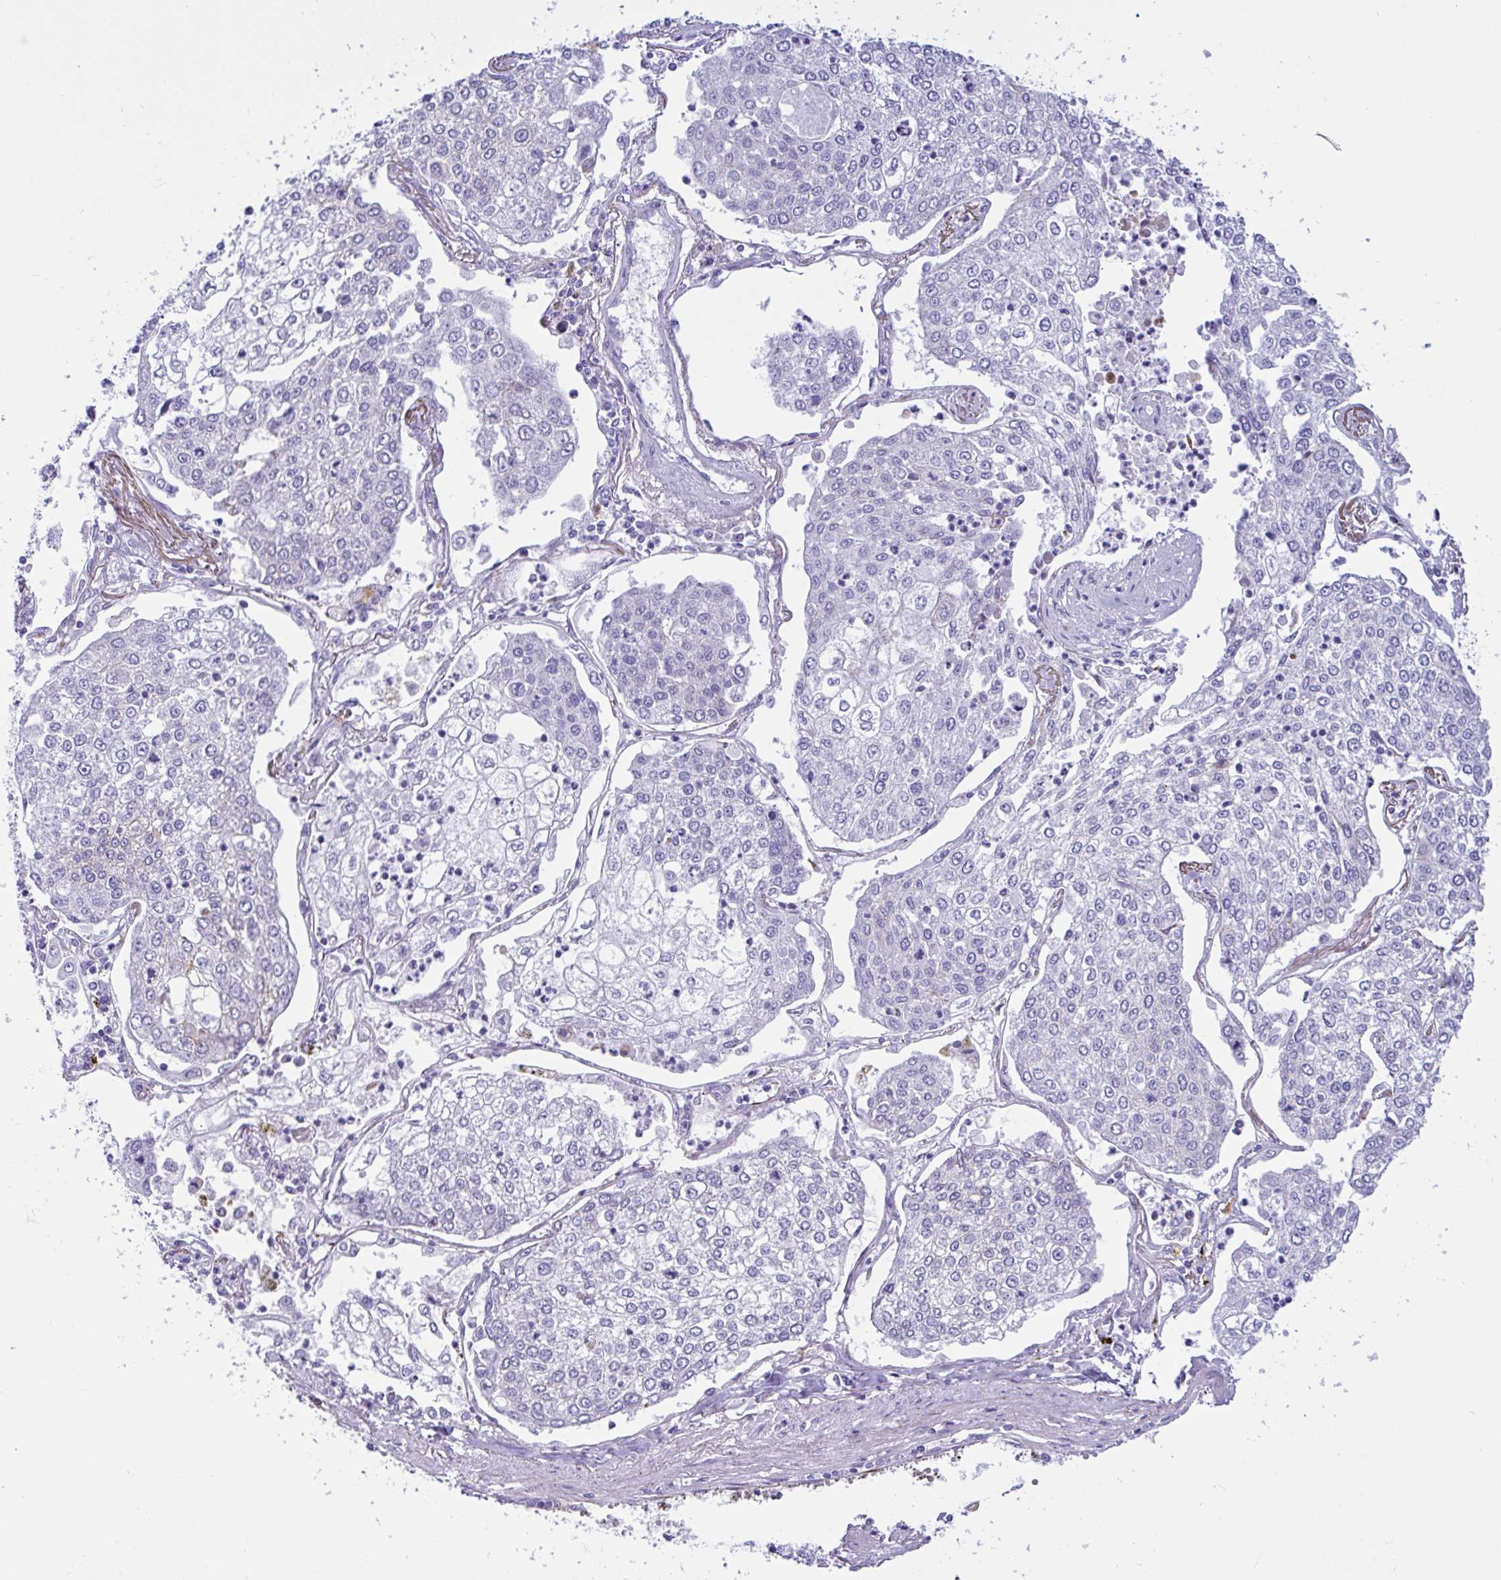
{"staining": {"intensity": "negative", "quantity": "none", "location": "none"}, "tissue": "lung cancer", "cell_type": "Tumor cells", "image_type": "cancer", "snomed": [{"axis": "morphology", "description": "Squamous cell carcinoma, NOS"}, {"axis": "topography", "description": "Lung"}], "caption": "Lung cancer (squamous cell carcinoma) was stained to show a protein in brown. There is no significant expression in tumor cells.", "gene": "SMAD5", "patient": {"sex": "male", "age": 74}}